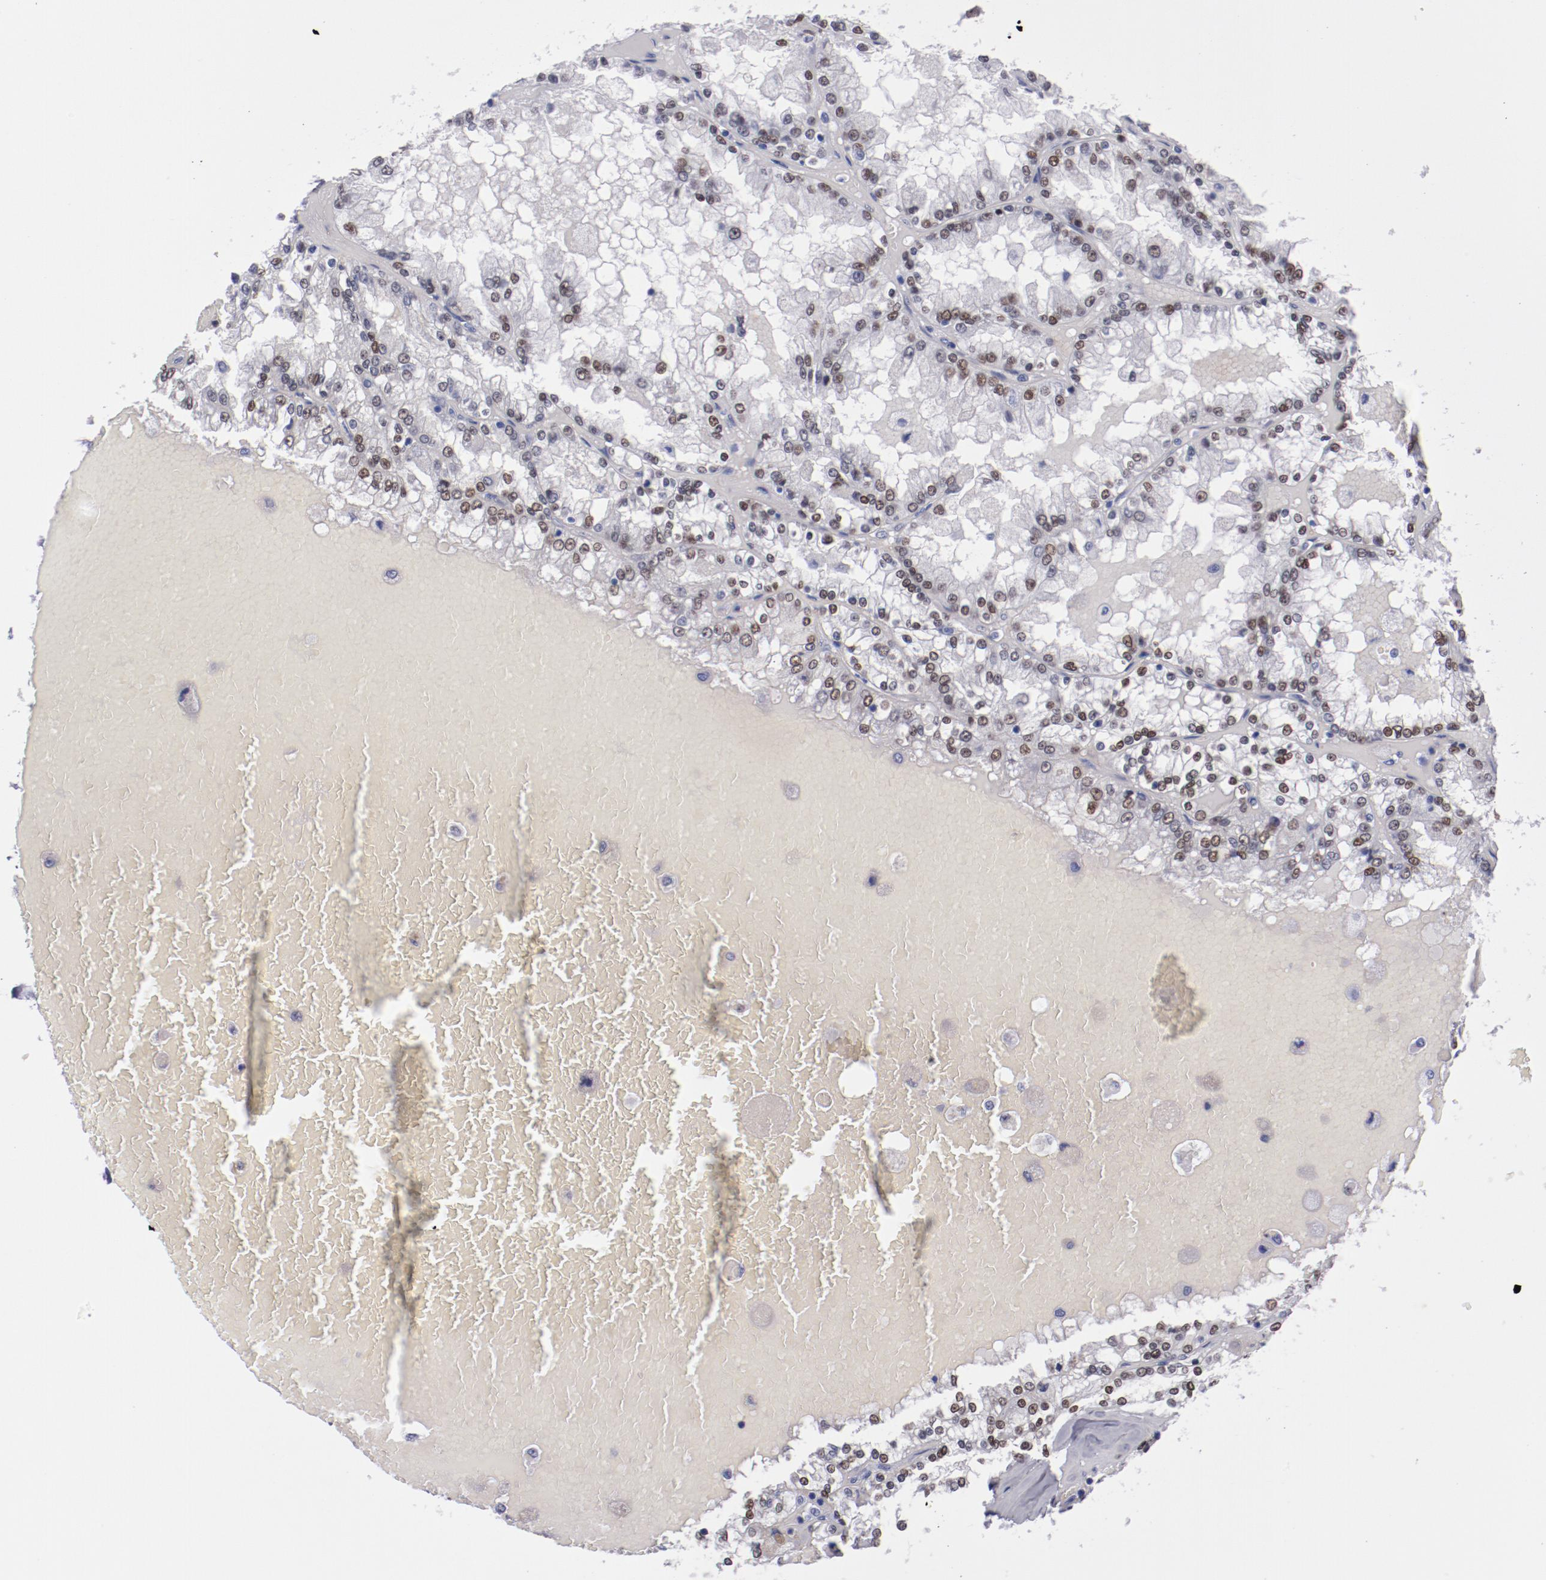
{"staining": {"intensity": "moderate", "quantity": ">75%", "location": "nuclear"}, "tissue": "renal cancer", "cell_type": "Tumor cells", "image_type": "cancer", "snomed": [{"axis": "morphology", "description": "Adenocarcinoma, NOS"}, {"axis": "topography", "description": "Kidney"}], "caption": "An immunohistochemistry histopathology image of neoplastic tissue is shown. Protein staining in brown highlights moderate nuclear positivity in renal cancer (adenocarcinoma) within tumor cells.", "gene": "HNF1B", "patient": {"sex": "female", "age": 56}}